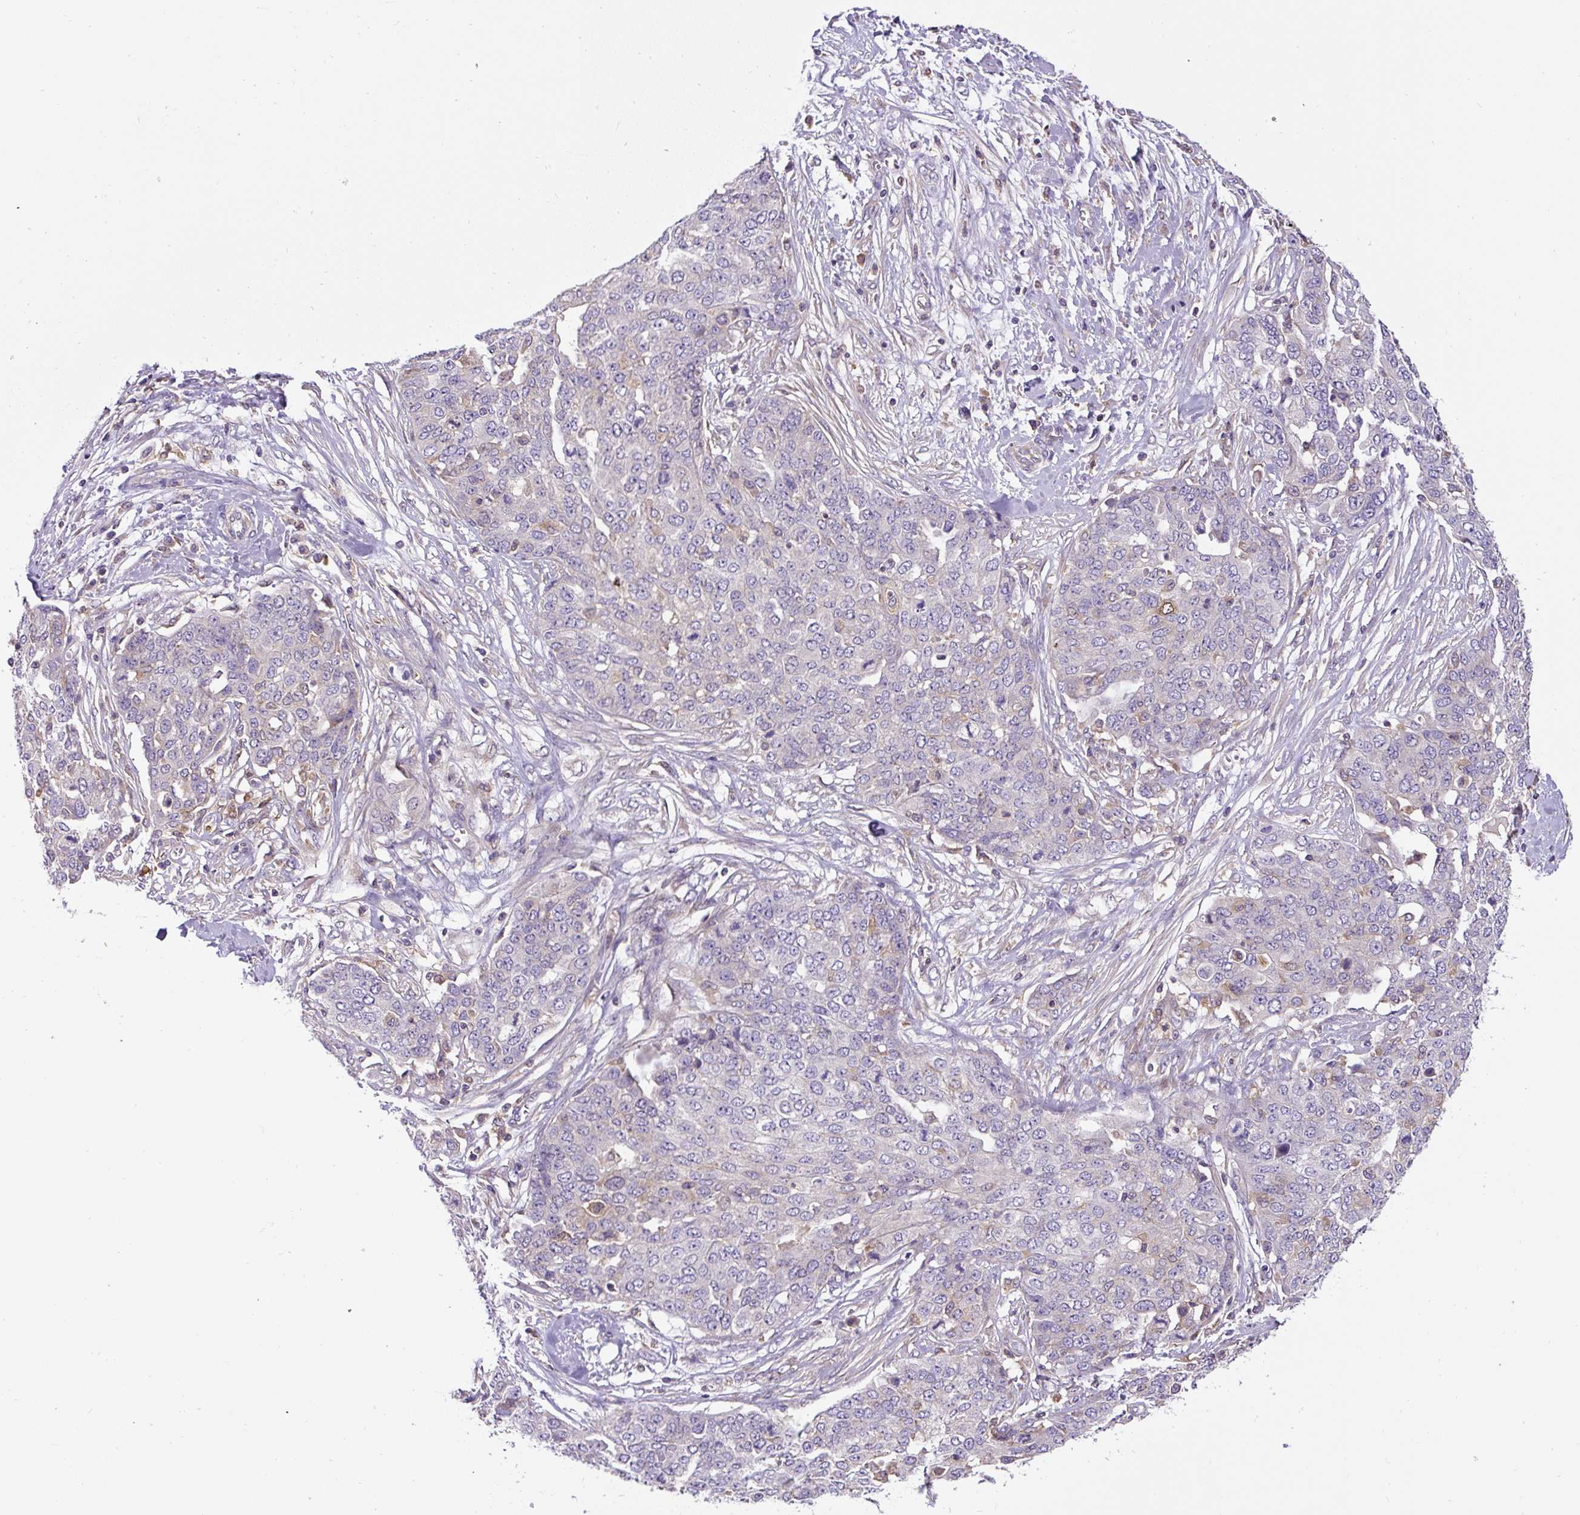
{"staining": {"intensity": "negative", "quantity": "none", "location": "none"}, "tissue": "ovarian cancer", "cell_type": "Tumor cells", "image_type": "cancer", "snomed": [{"axis": "morphology", "description": "Cystadenocarcinoma, serous, NOS"}, {"axis": "topography", "description": "Soft tissue"}, {"axis": "topography", "description": "Ovary"}], "caption": "Micrograph shows no significant protein staining in tumor cells of ovarian cancer.", "gene": "CCDC28A", "patient": {"sex": "female", "age": 57}}